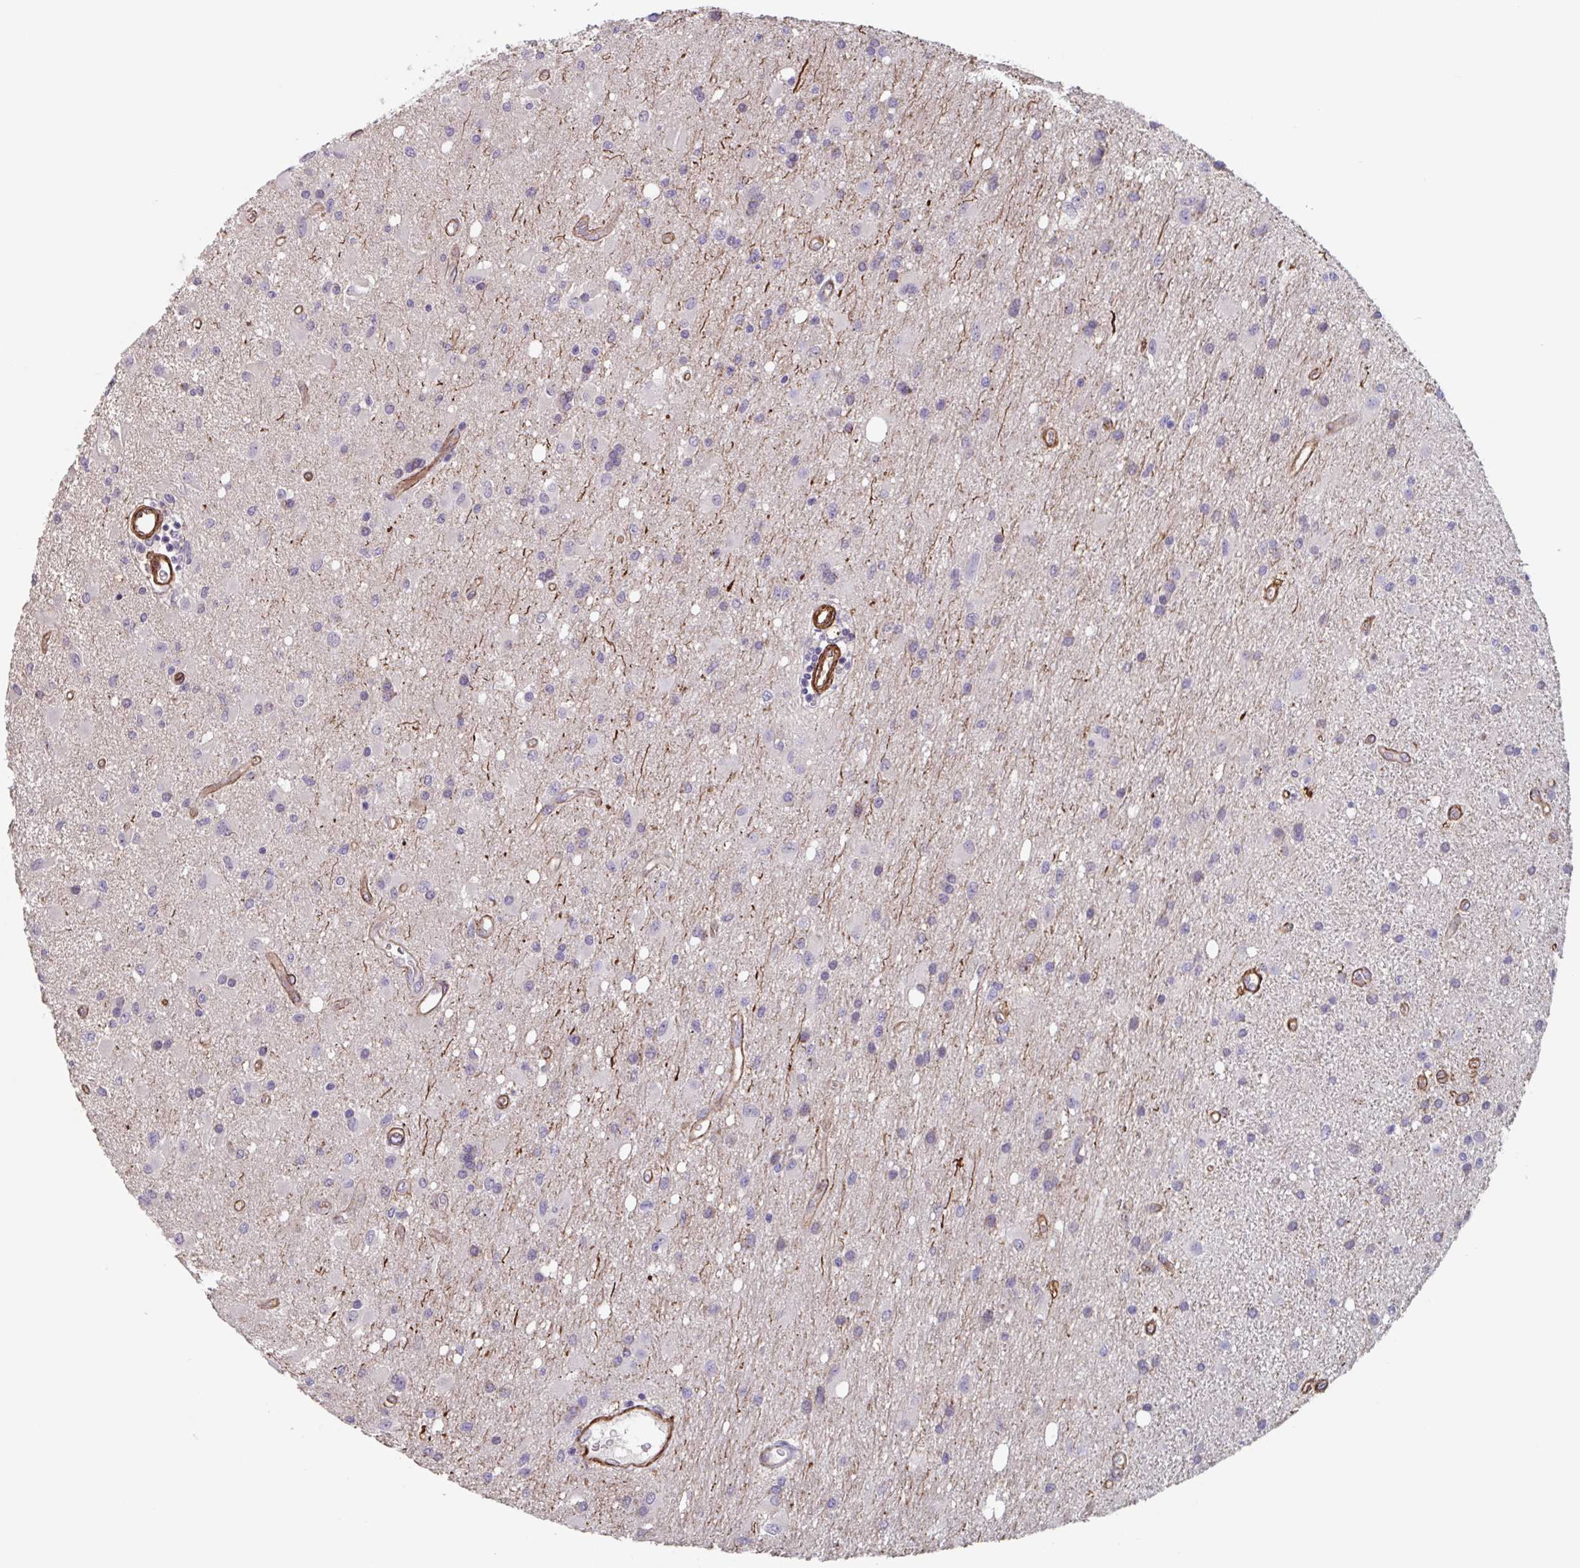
{"staining": {"intensity": "negative", "quantity": "none", "location": "none"}, "tissue": "glioma", "cell_type": "Tumor cells", "image_type": "cancer", "snomed": [{"axis": "morphology", "description": "Glioma, malignant, High grade"}, {"axis": "topography", "description": "Brain"}], "caption": "Immunohistochemistry (IHC) of human glioma reveals no positivity in tumor cells.", "gene": "CITED4", "patient": {"sex": "male", "age": 67}}